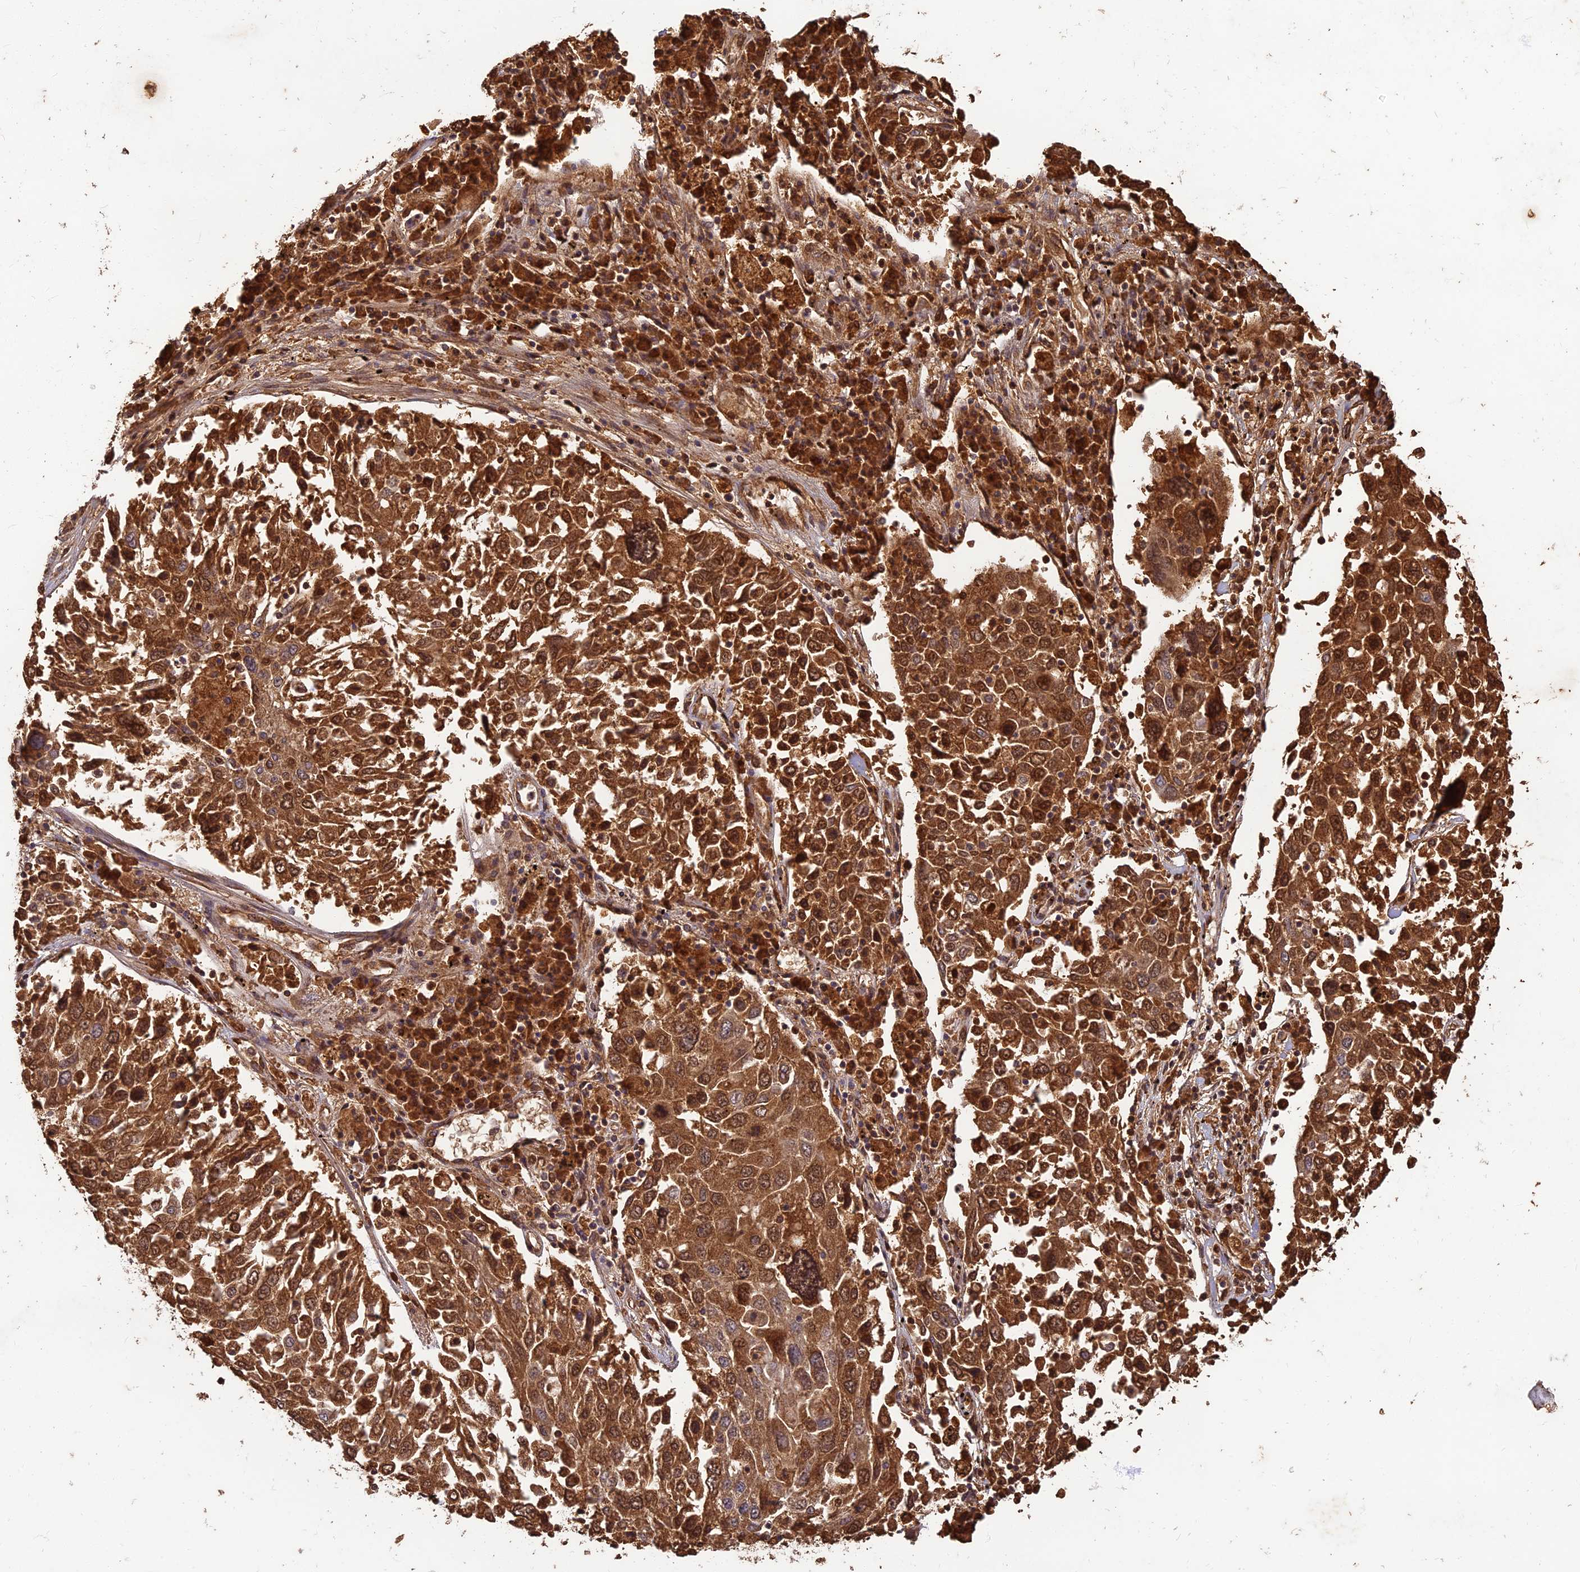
{"staining": {"intensity": "strong", "quantity": ">75%", "location": "cytoplasmic/membranous,nuclear"}, "tissue": "lung cancer", "cell_type": "Tumor cells", "image_type": "cancer", "snomed": [{"axis": "morphology", "description": "Squamous cell carcinoma, NOS"}, {"axis": "topography", "description": "Lung"}], "caption": "Protein expression analysis of lung cancer reveals strong cytoplasmic/membranous and nuclear staining in approximately >75% of tumor cells.", "gene": "CORO1C", "patient": {"sex": "male", "age": 65}}